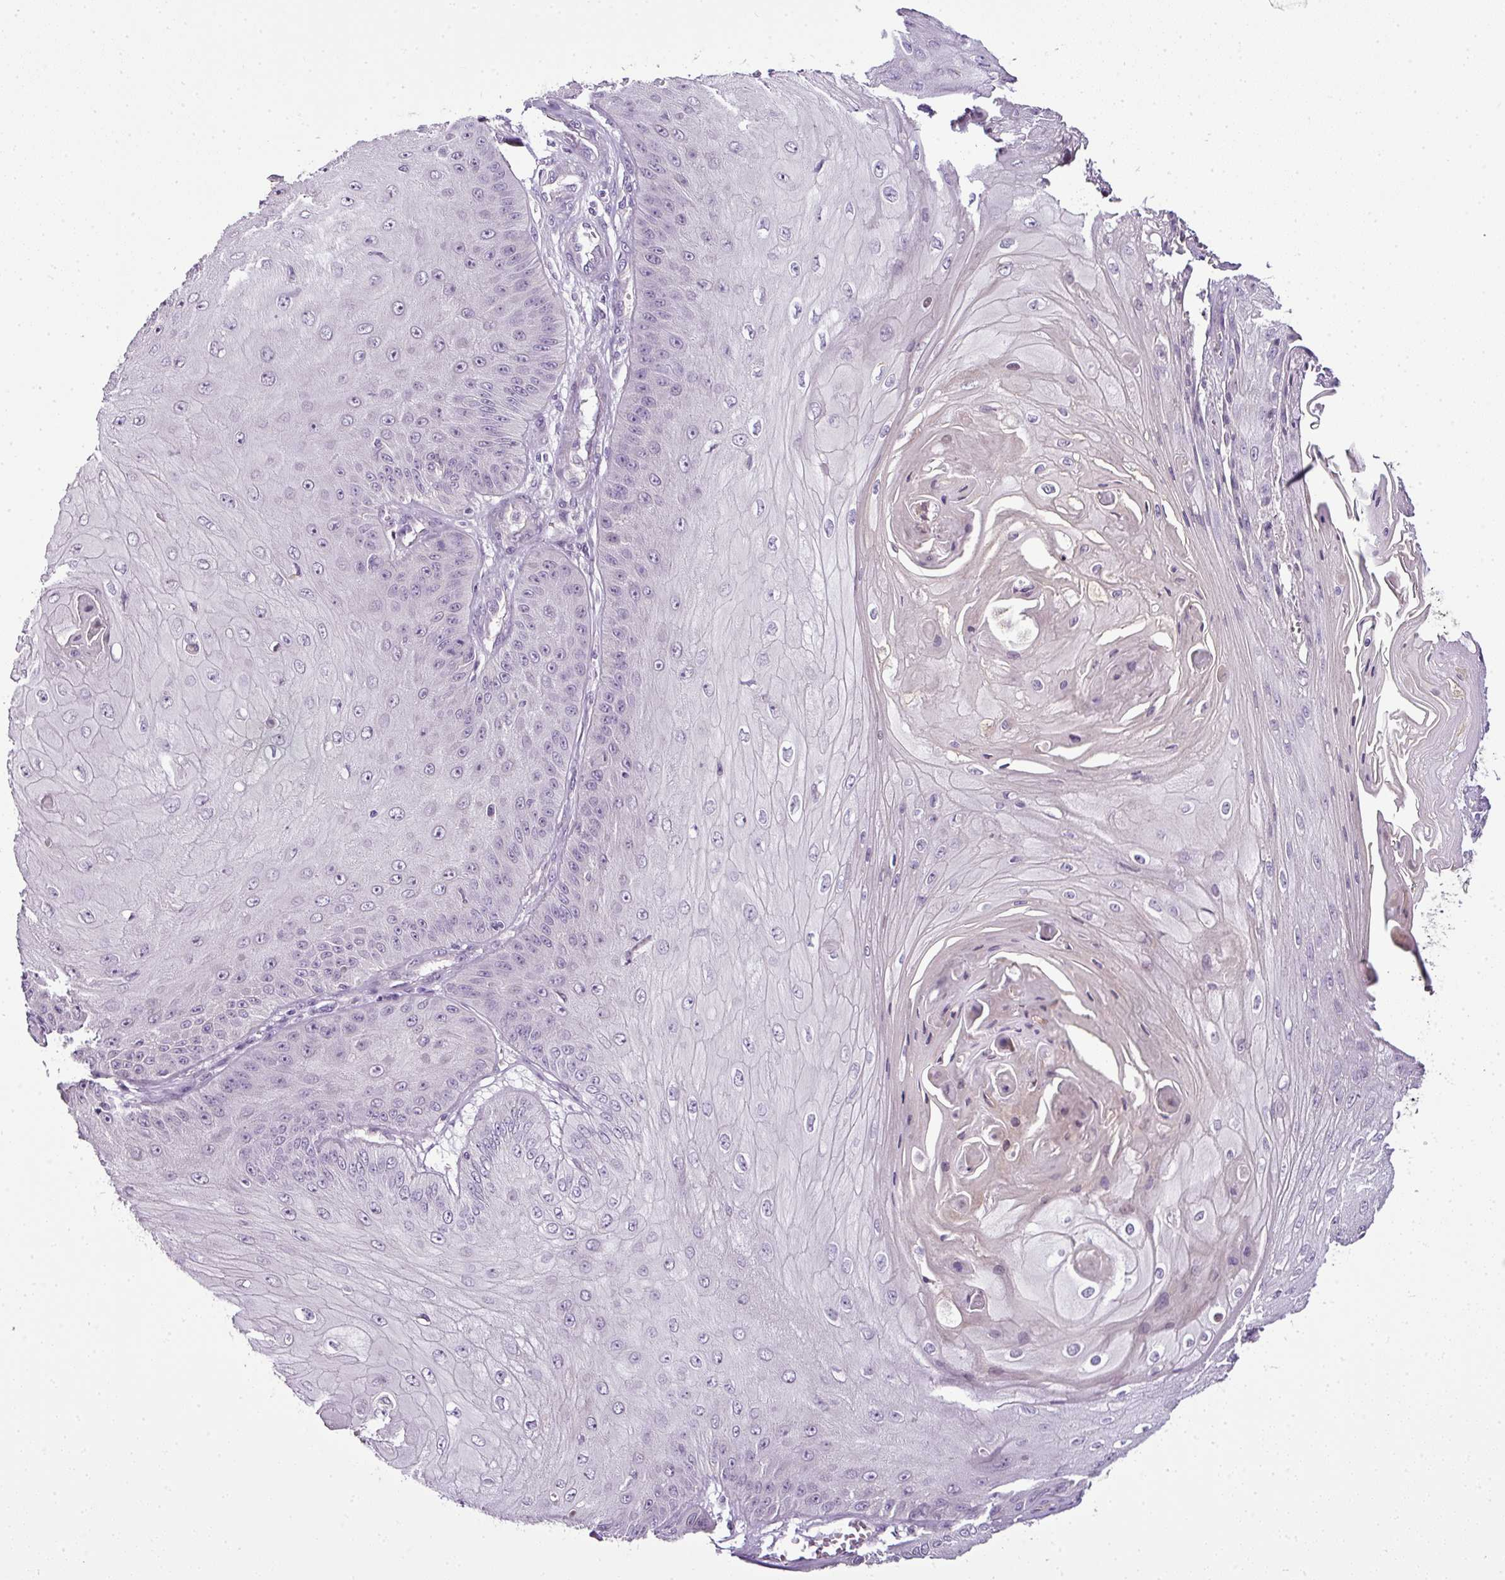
{"staining": {"intensity": "negative", "quantity": "none", "location": "none"}, "tissue": "skin cancer", "cell_type": "Tumor cells", "image_type": "cancer", "snomed": [{"axis": "morphology", "description": "Squamous cell carcinoma, NOS"}, {"axis": "topography", "description": "Skin"}], "caption": "Protein analysis of skin squamous cell carcinoma displays no significant staining in tumor cells.", "gene": "TEX30", "patient": {"sex": "male", "age": 70}}